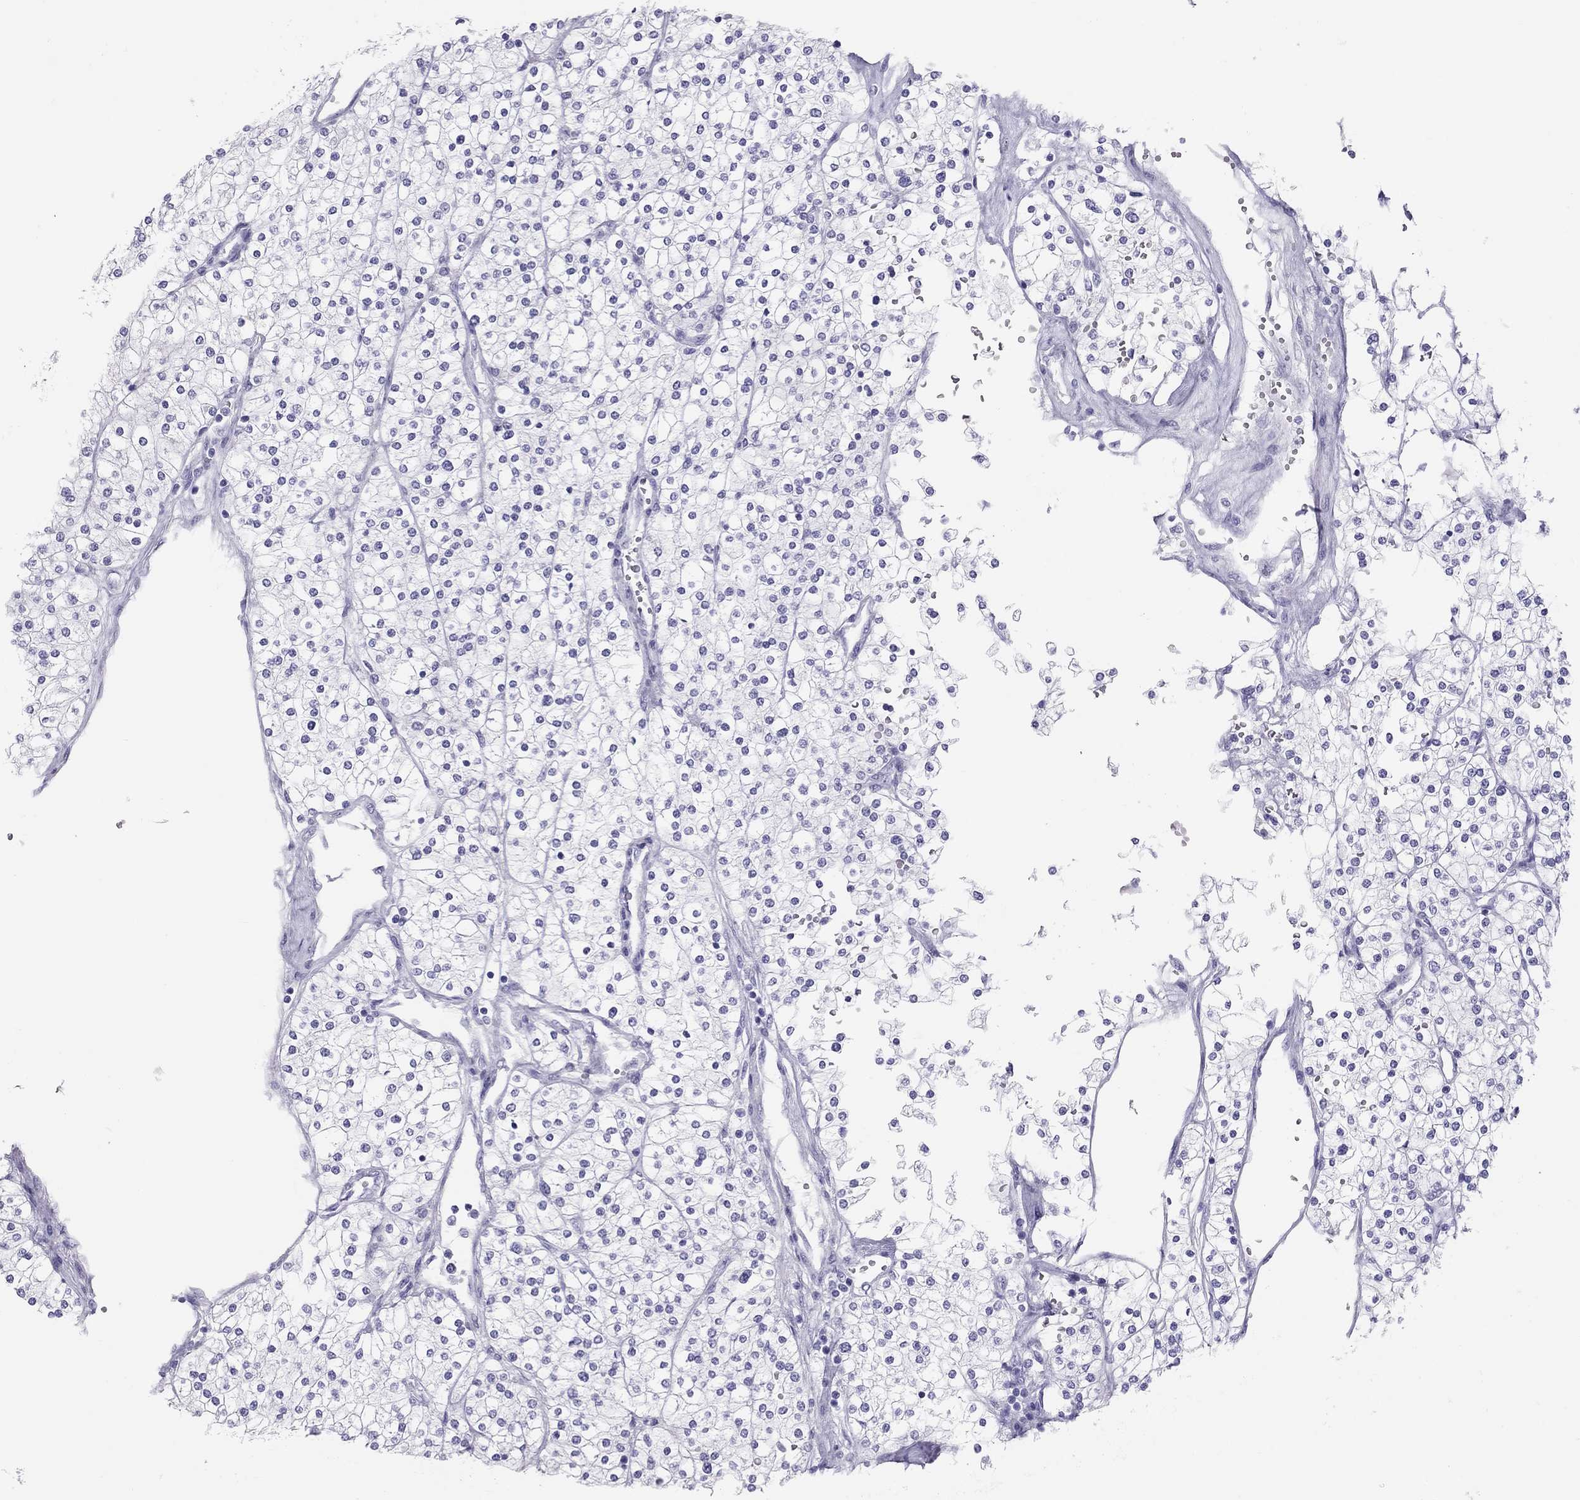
{"staining": {"intensity": "negative", "quantity": "none", "location": "none"}, "tissue": "renal cancer", "cell_type": "Tumor cells", "image_type": "cancer", "snomed": [{"axis": "morphology", "description": "Adenocarcinoma, NOS"}, {"axis": "topography", "description": "Kidney"}], "caption": "Renal adenocarcinoma was stained to show a protein in brown. There is no significant staining in tumor cells.", "gene": "PSMB11", "patient": {"sex": "male", "age": 80}}